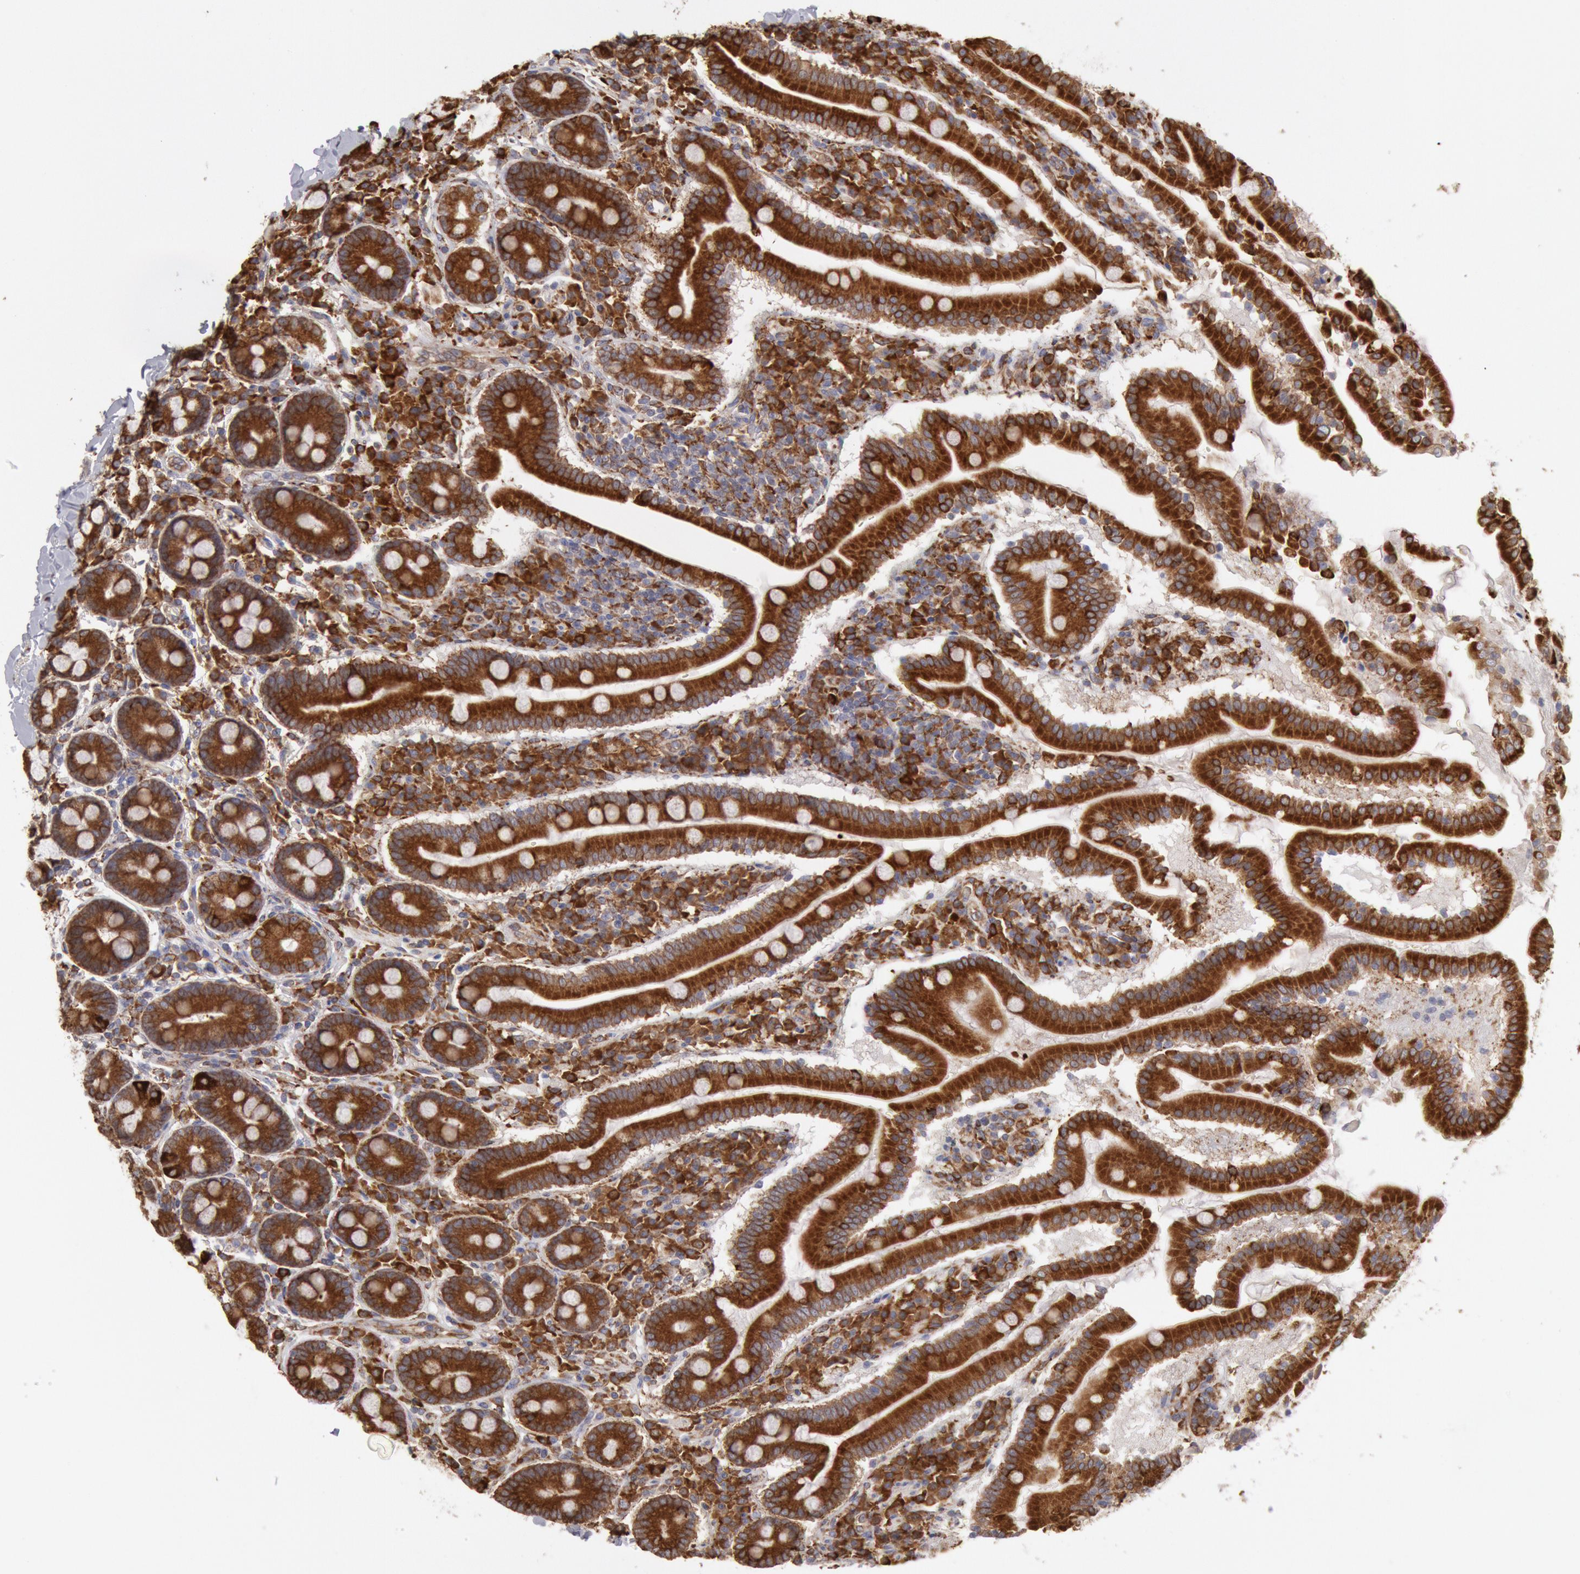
{"staining": {"intensity": "strong", "quantity": ">75%", "location": "cytoplasmic/membranous"}, "tissue": "duodenum", "cell_type": "Glandular cells", "image_type": "normal", "snomed": [{"axis": "morphology", "description": "Normal tissue, NOS"}, {"axis": "topography", "description": "Duodenum"}], "caption": "A photomicrograph of duodenum stained for a protein demonstrates strong cytoplasmic/membranous brown staining in glandular cells.", "gene": "ERP44", "patient": {"sex": "male", "age": 50}}